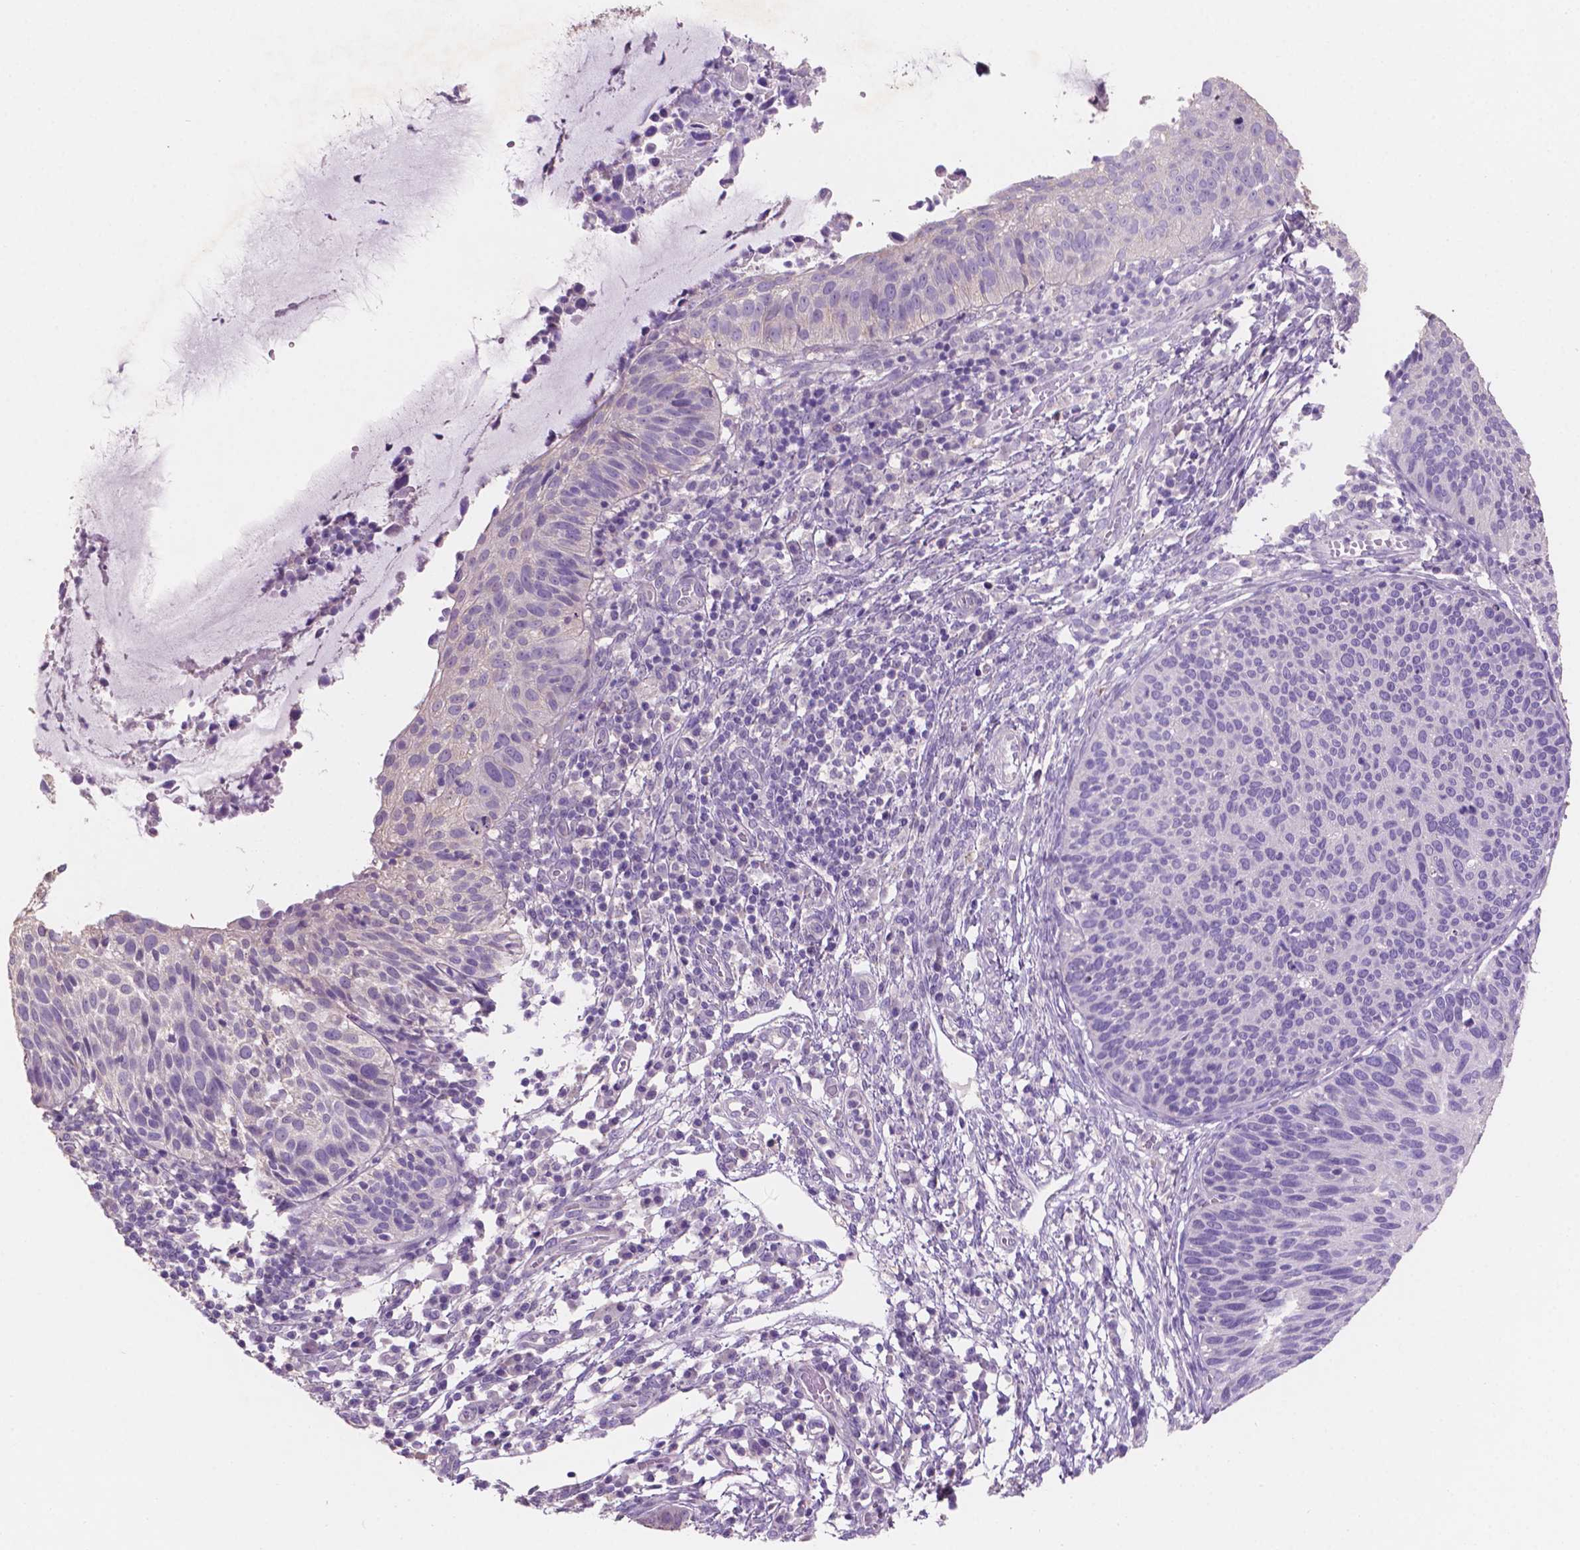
{"staining": {"intensity": "negative", "quantity": "none", "location": "none"}, "tissue": "cervical cancer", "cell_type": "Tumor cells", "image_type": "cancer", "snomed": [{"axis": "morphology", "description": "Squamous cell carcinoma, NOS"}, {"axis": "topography", "description": "Cervix"}], "caption": "This is an IHC photomicrograph of human cervical cancer. There is no staining in tumor cells.", "gene": "SBSN", "patient": {"sex": "female", "age": 36}}